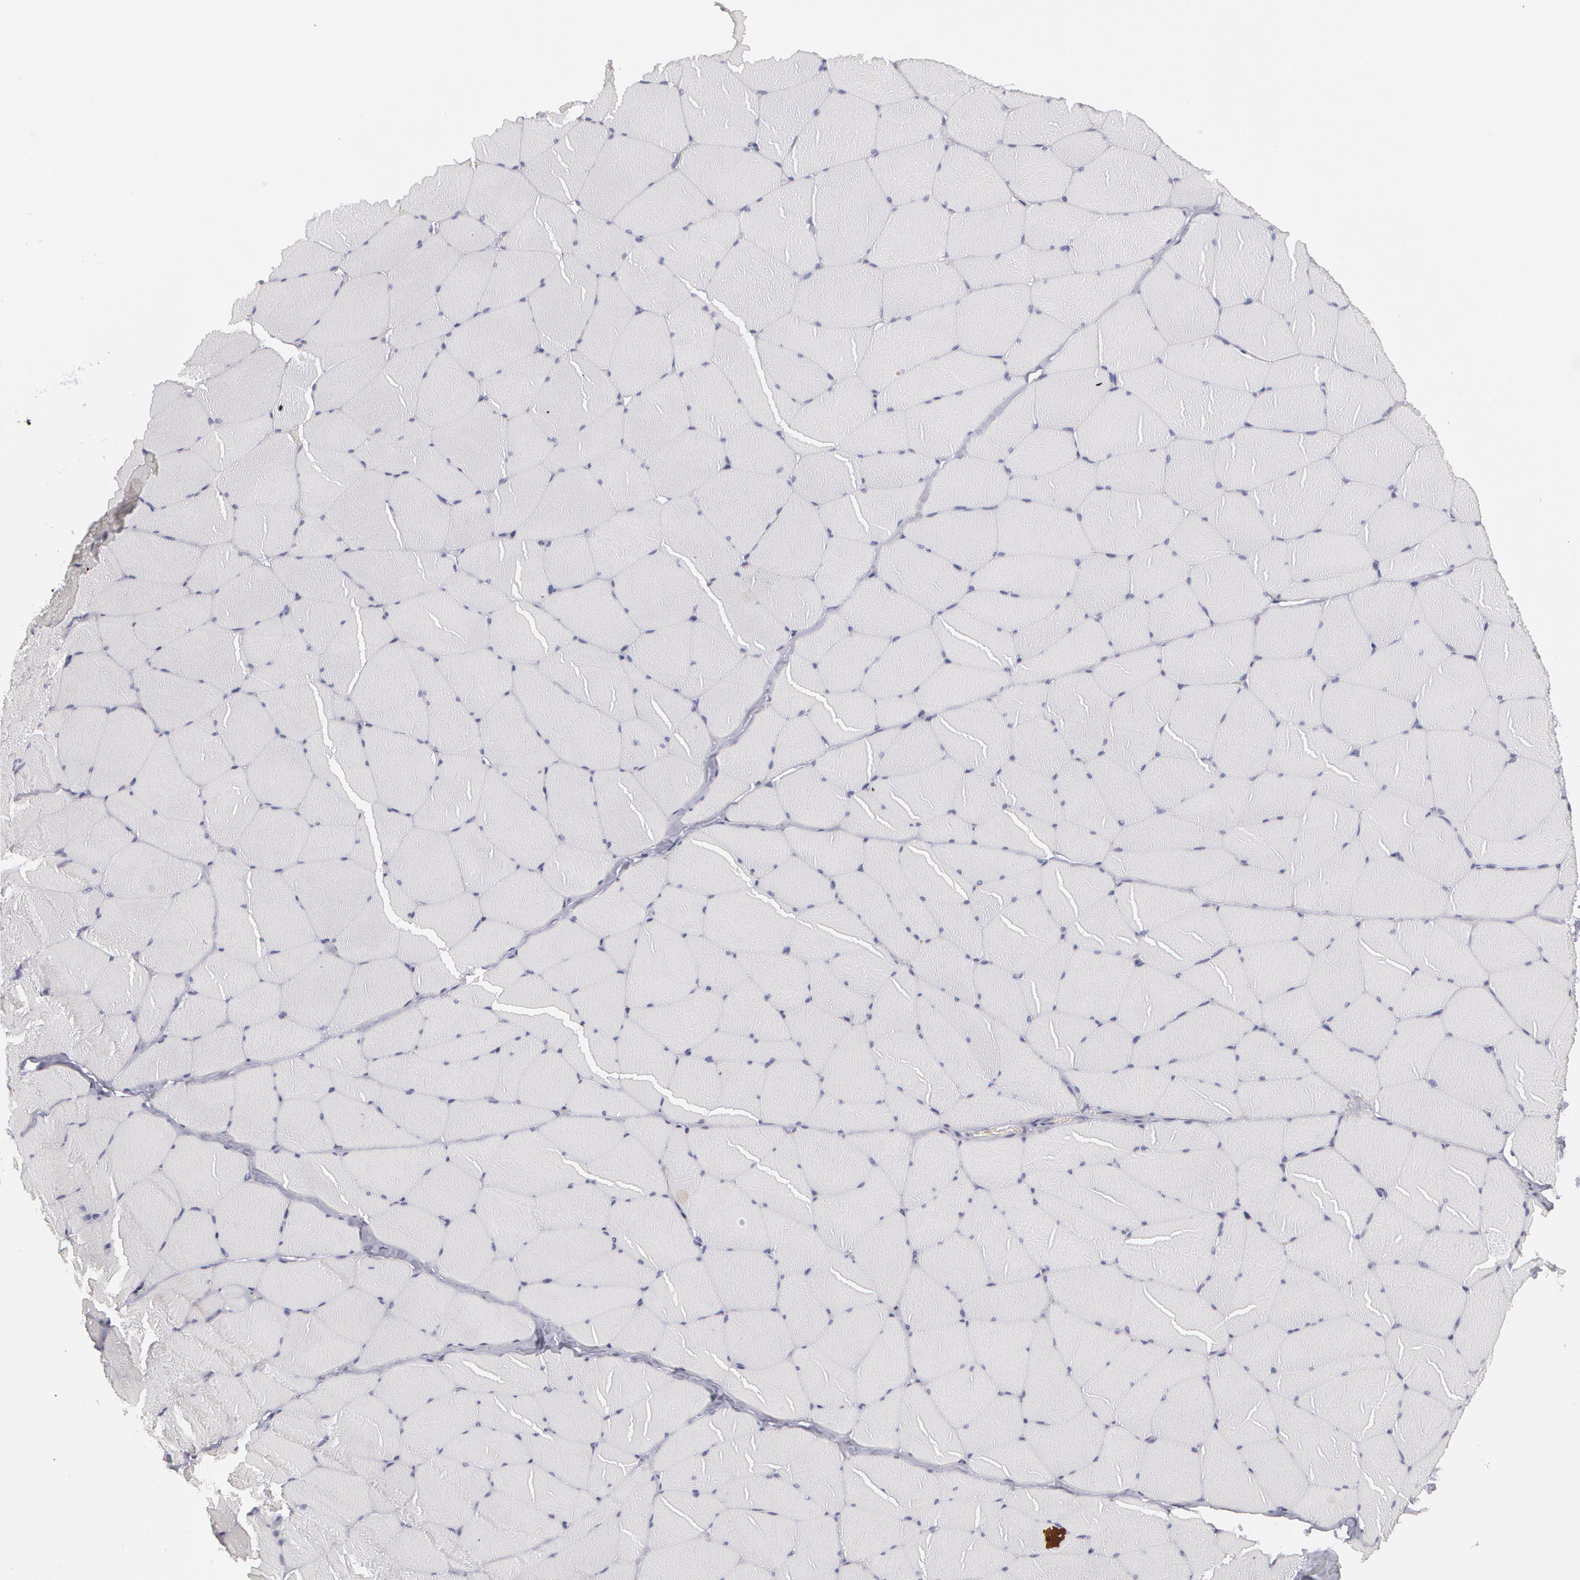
{"staining": {"intensity": "negative", "quantity": "none", "location": "none"}, "tissue": "skeletal muscle", "cell_type": "Myocytes", "image_type": "normal", "snomed": [{"axis": "morphology", "description": "Normal tissue, NOS"}, {"axis": "topography", "description": "Skeletal muscle"}, {"axis": "topography", "description": "Salivary gland"}], "caption": "Immunohistochemistry micrograph of benign skeletal muscle: human skeletal muscle stained with DAB (3,3'-diaminobenzidine) displays no significant protein expression in myocytes. (DAB immunohistochemistry visualized using brightfield microscopy, high magnification).", "gene": "MBNL3", "patient": {"sex": "male", "age": 62}}